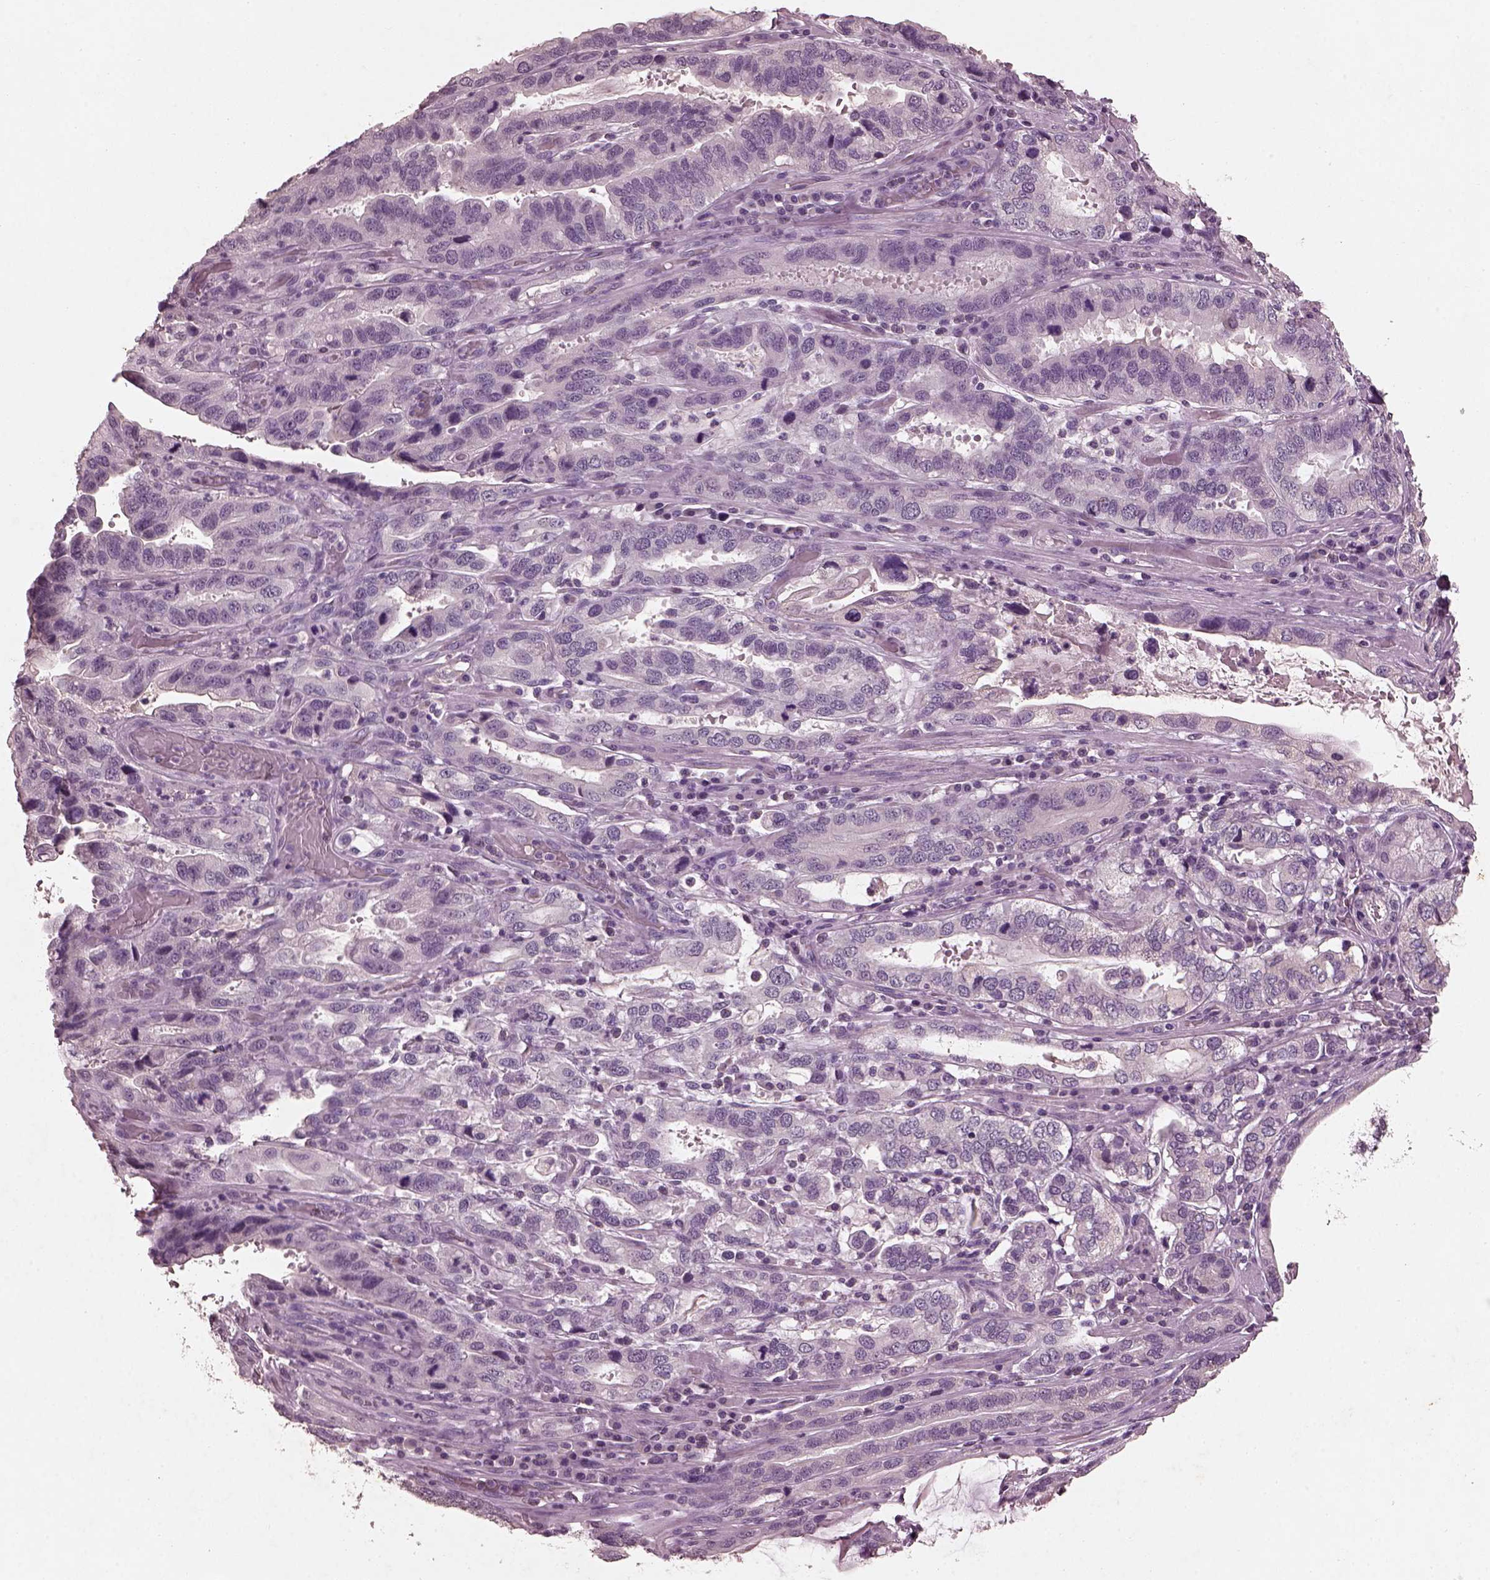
{"staining": {"intensity": "negative", "quantity": "none", "location": "none"}, "tissue": "stomach cancer", "cell_type": "Tumor cells", "image_type": "cancer", "snomed": [{"axis": "morphology", "description": "Adenocarcinoma, NOS"}, {"axis": "topography", "description": "Stomach, lower"}], "caption": "High power microscopy histopathology image of an immunohistochemistry (IHC) photomicrograph of stomach cancer (adenocarcinoma), revealing no significant staining in tumor cells.", "gene": "FRRS1L", "patient": {"sex": "female", "age": 76}}